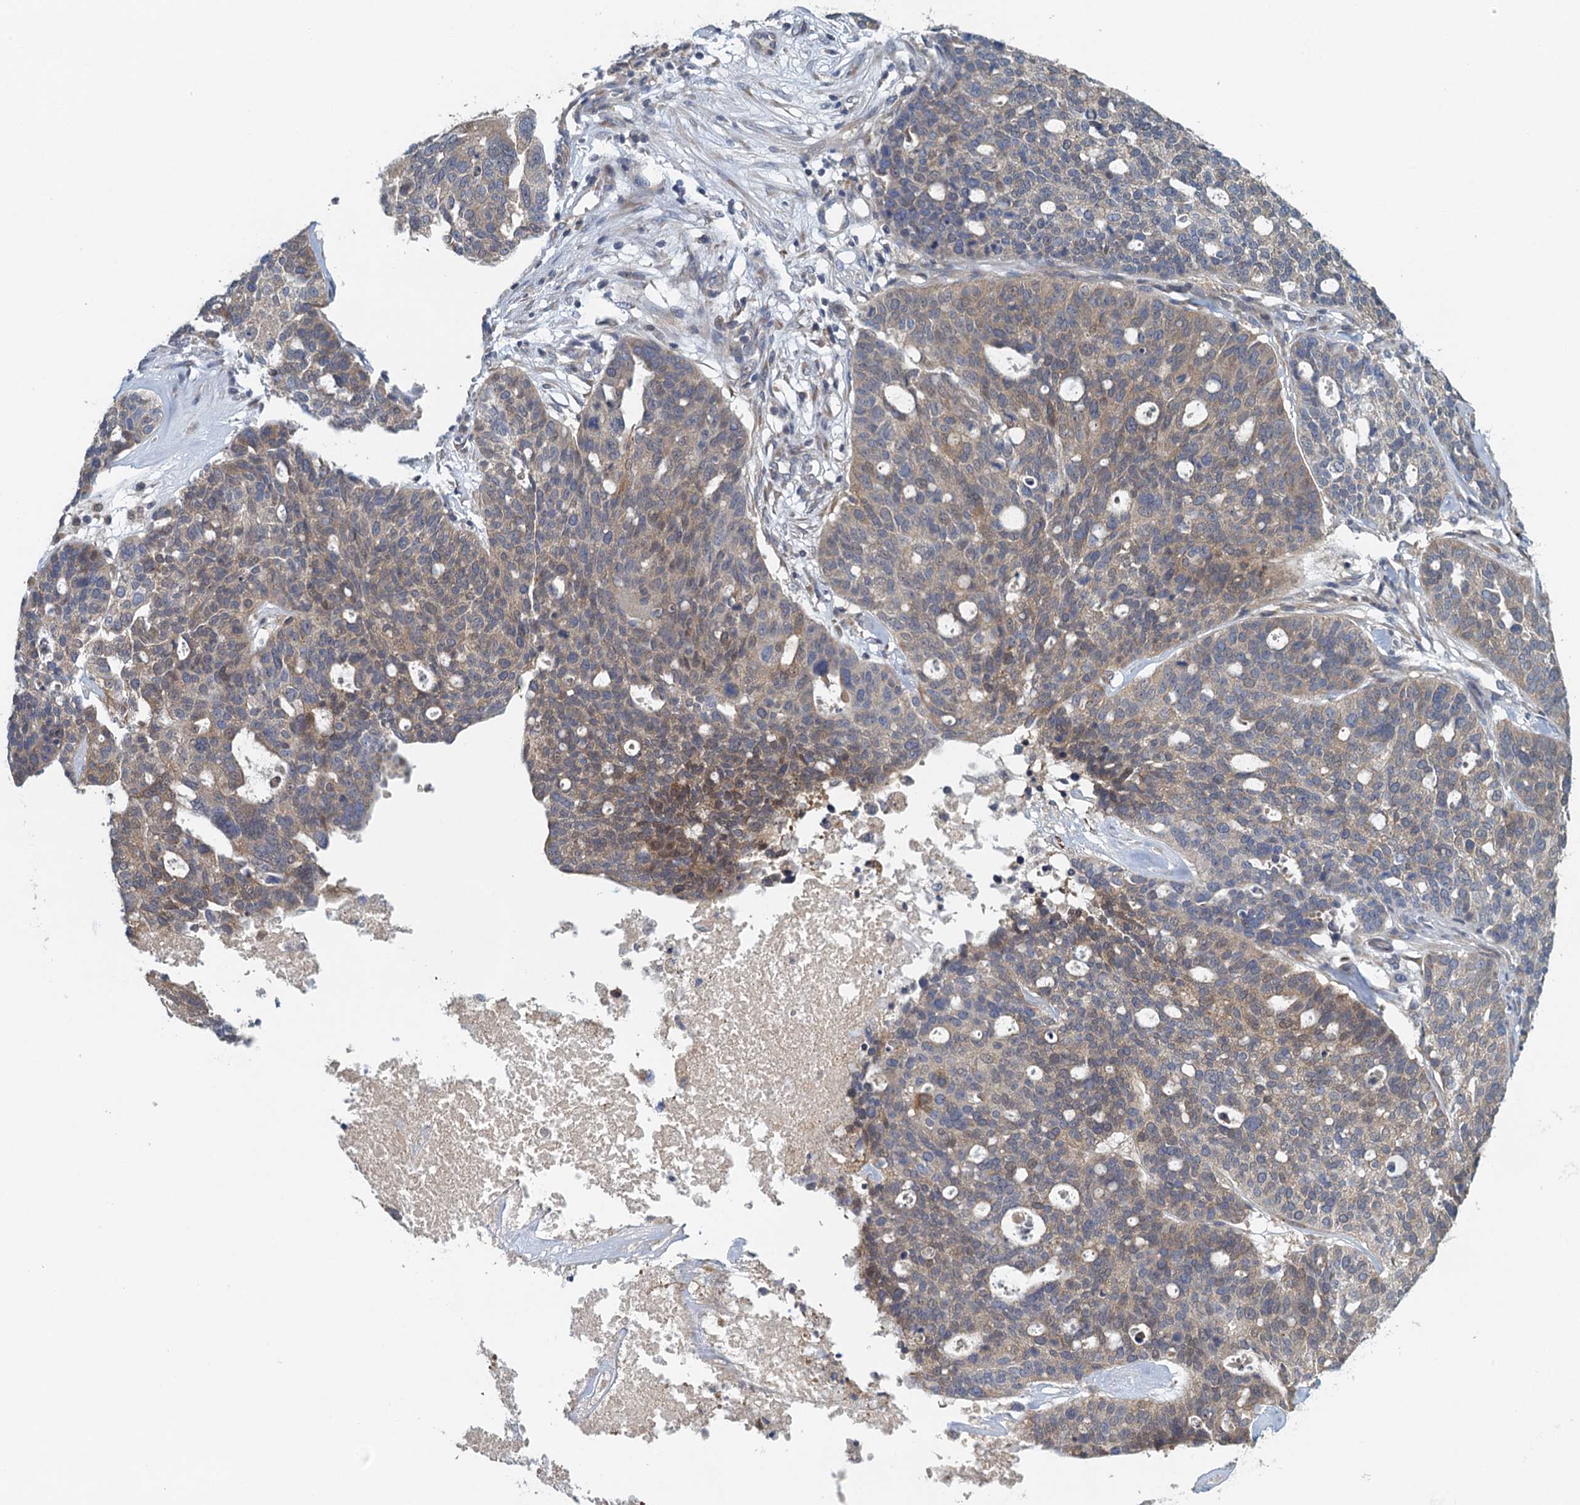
{"staining": {"intensity": "weak", "quantity": ">75%", "location": "cytoplasmic/membranous"}, "tissue": "ovarian cancer", "cell_type": "Tumor cells", "image_type": "cancer", "snomed": [{"axis": "morphology", "description": "Cystadenocarcinoma, serous, NOS"}, {"axis": "topography", "description": "Ovary"}], "caption": "High-power microscopy captured an immunohistochemistry (IHC) histopathology image of ovarian cancer (serous cystadenocarcinoma), revealing weak cytoplasmic/membranous staining in approximately >75% of tumor cells.", "gene": "ALG2", "patient": {"sex": "female", "age": 59}}